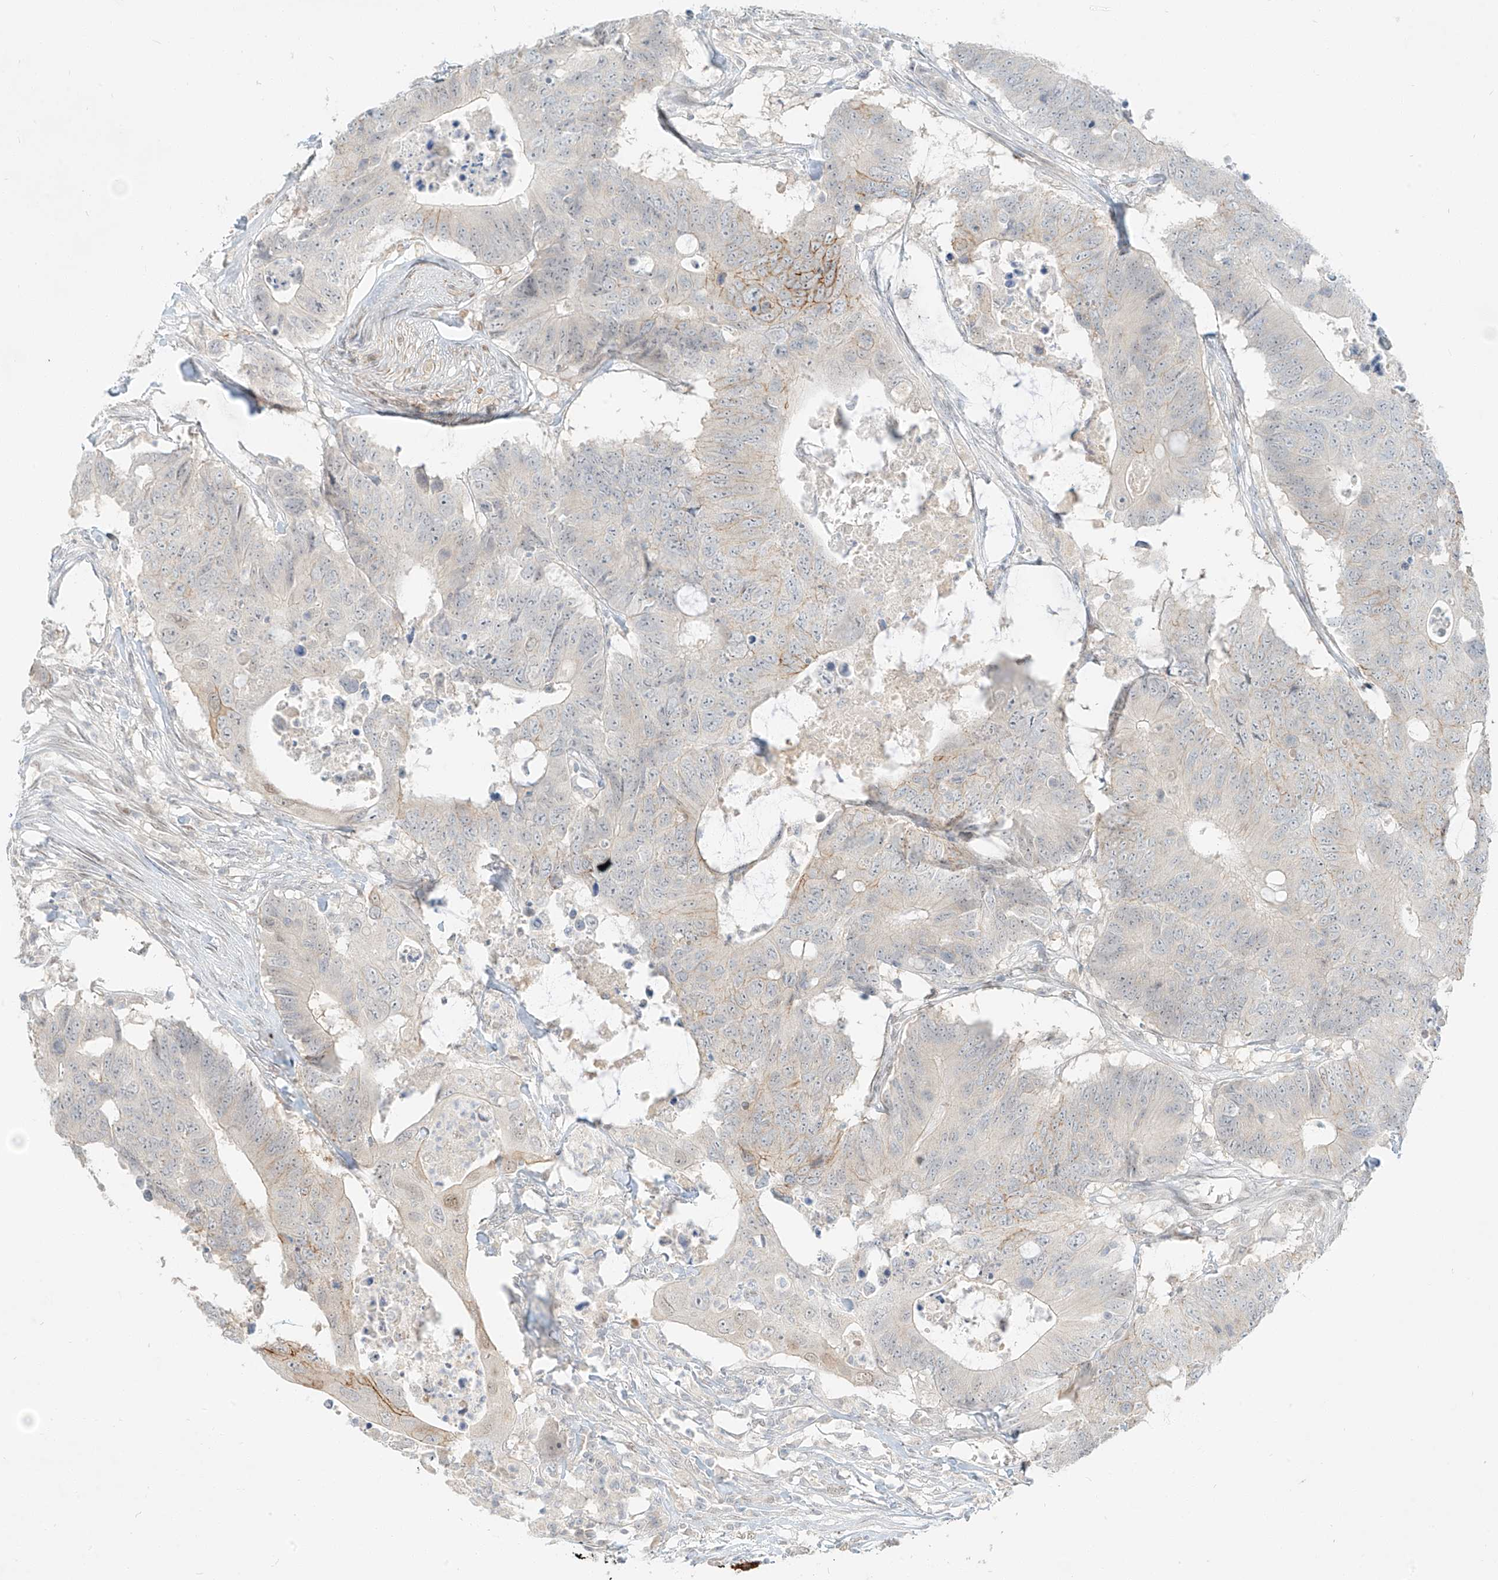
{"staining": {"intensity": "weak", "quantity": "<25%", "location": "cytoplasmic/membranous"}, "tissue": "colorectal cancer", "cell_type": "Tumor cells", "image_type": "cancer", "snomed": [{"axis": "morphology", "description": "Adenocarcinoma, NOS"}, {"axis": "topography", "description": "Colon"}], "caption": "IHC photomicrograph of adenocarcinoma (colorectal) stained for a protein (brown), which displays no positivity in tumor cells.", "gene": "ZNF774", "patient": {"sex": "male", "age": 71}}